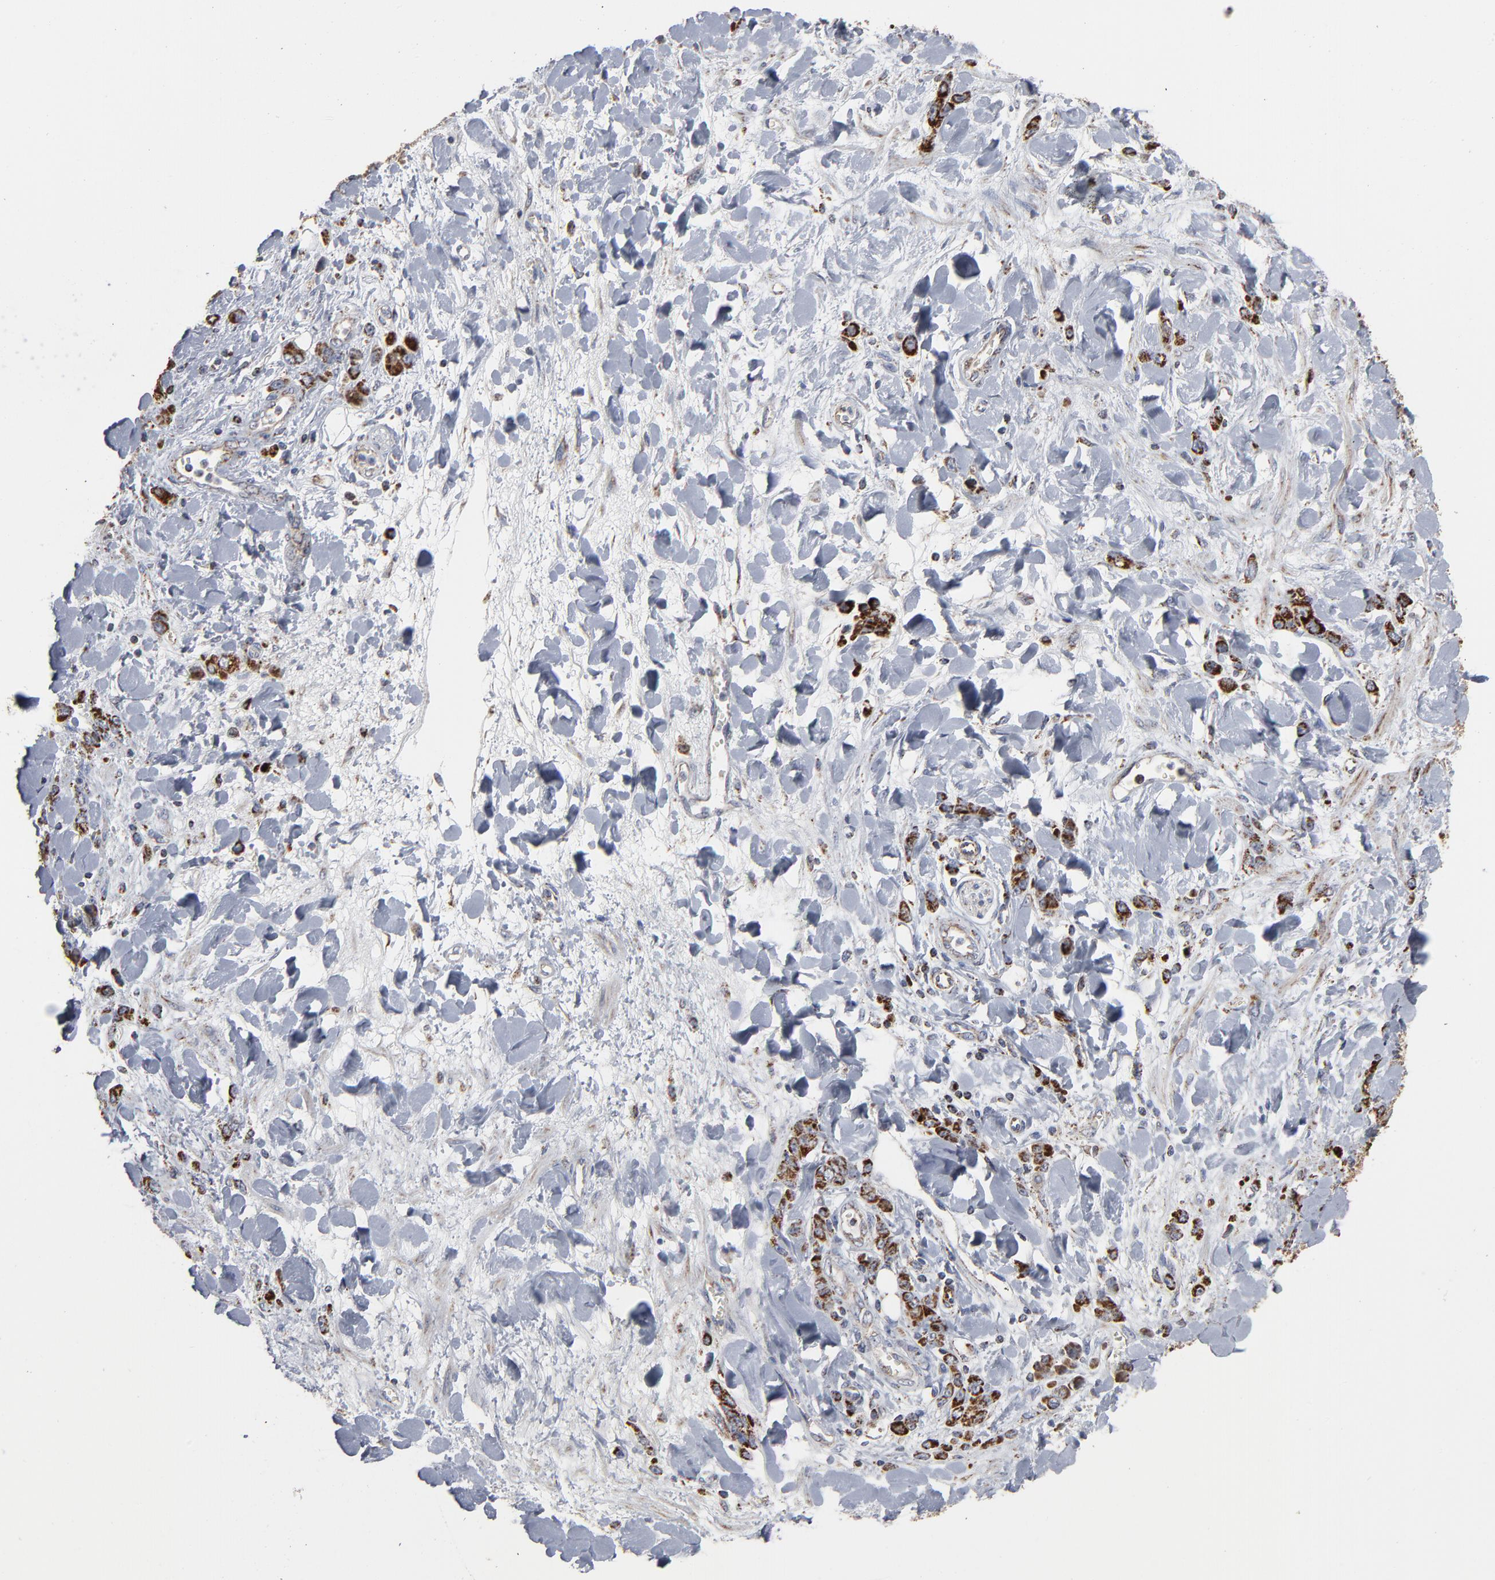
{"staining": {"intensity": "strong", "quantity": ">75%", "location": "cytoplasmic/membranous"}, "tissue": "stomach cancer", "cell_type": "Tumor cells", "image_type": "cancer", "snomed": [{"axis": "morphology", "description": "Normal tissue, NOS"}, {"axis": "morphology", "description": "Adenocarcinoma, NOS"}, {"axis": "topography", "description": "Stomach"}], "caption": "Brown immunohistochemical staining in human stomach cancer shows strong cytoplasmic/membranous positivity in about >75% of tumor cells. The staining is performed using DAB brown chromogen to label protein expression. The nuclei are counter-stained blue using hematoxylin.", "gene": "UQCRC1", "patient": {"sex": "male", "age": 82}}